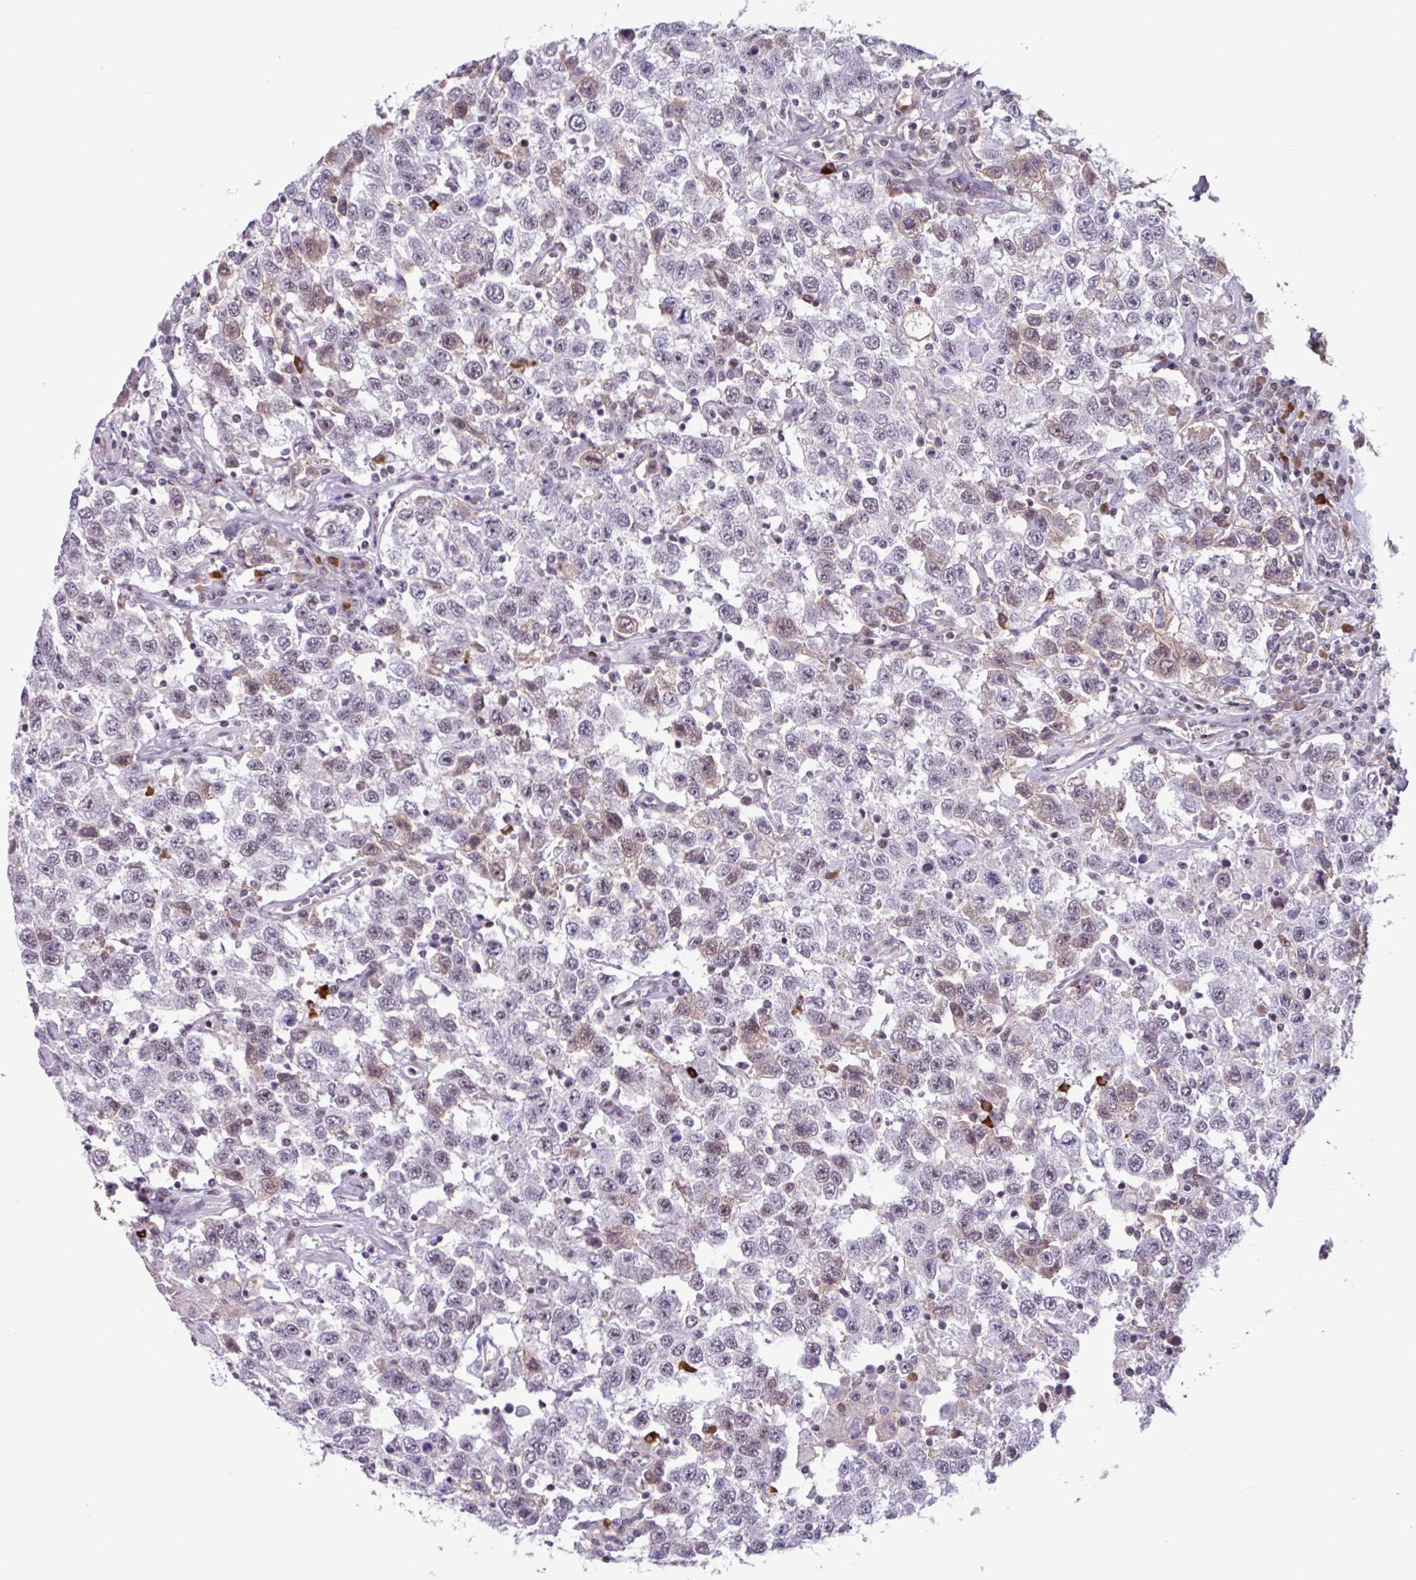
{"staining": {"intensity": "weak", "quantity": "<25%", "location": "cytoplasmic/membranous,nuclear"}, "tissue": "testis cancer", "cell_type": "Tumor cells", "image_type": "cancer", "snomed": [{"axis": "morphology", "description": "Seminoma, NOS"}, {"axis": "topography", "description": "Testis"}], "caption": "Immunohistochemistry (IHC) of human seminoma (testis) exhibits no staining in tumor cells.", "gene": "ZNF575", "patient": {"sex": "male", "age": 41}}